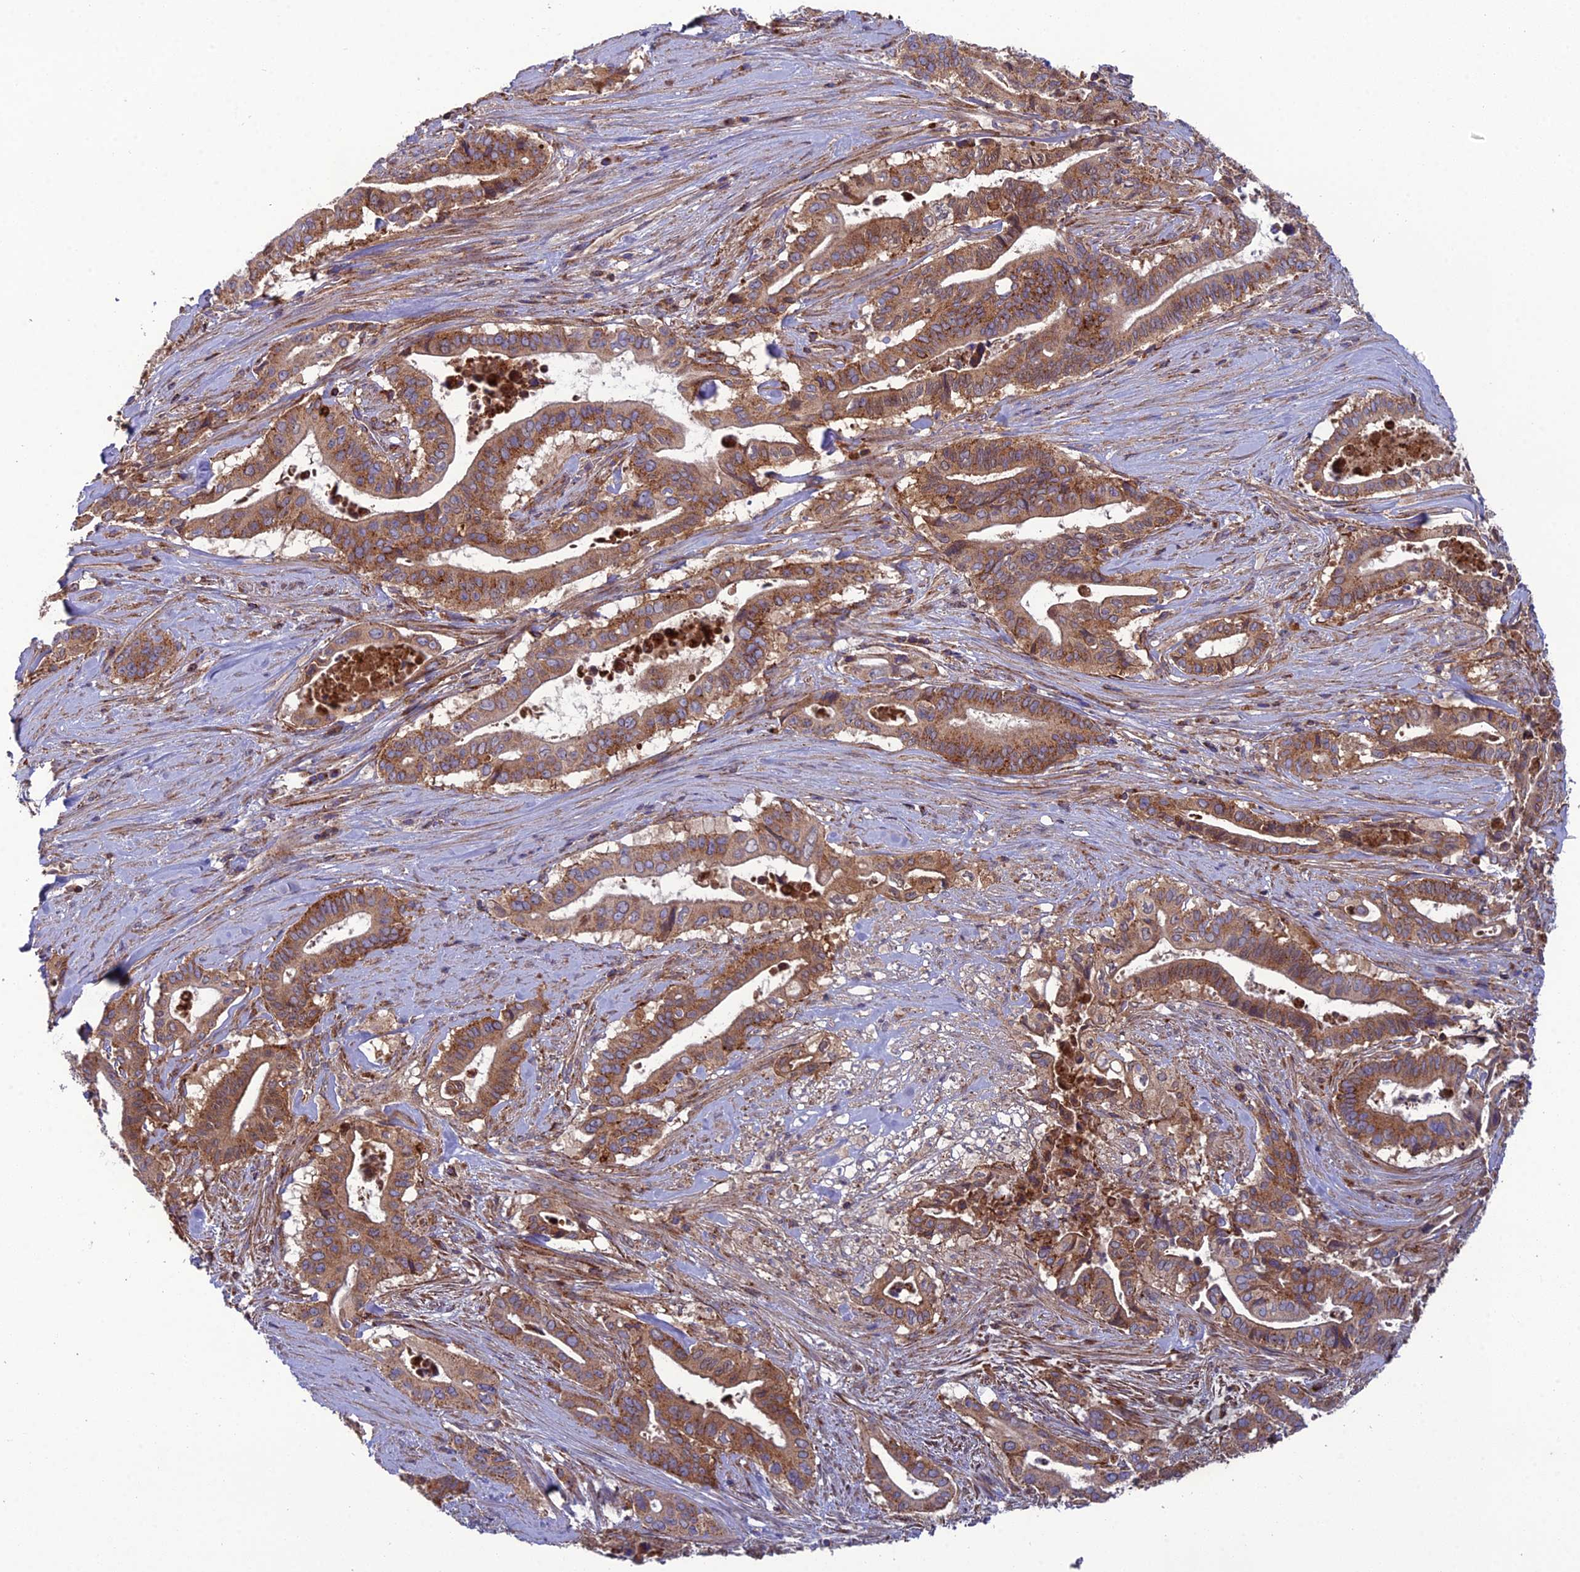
{"staining": {"intensity": "moderate", "quantity": ">75%", "location": "cytoplasmic/membranous"}, "tissue": "pancreatic cancer", "cell_type": "Tumor cells", "image_type": "cancer", "snomed": [{"axis": "morphology", "description": "Adenocarcinoma, NOS"}, {"axis": "topography", "description": "Pancreas"}], "caption": "Approximately >75% of tumor cells in human pancreatic cancer demonstrate moderate cytoplasmic/membranous protein positivity as visualized by brown immunohistochemical staining.", "gene": "LNPEP", "patient": {"sex": "female", "age": 77}}